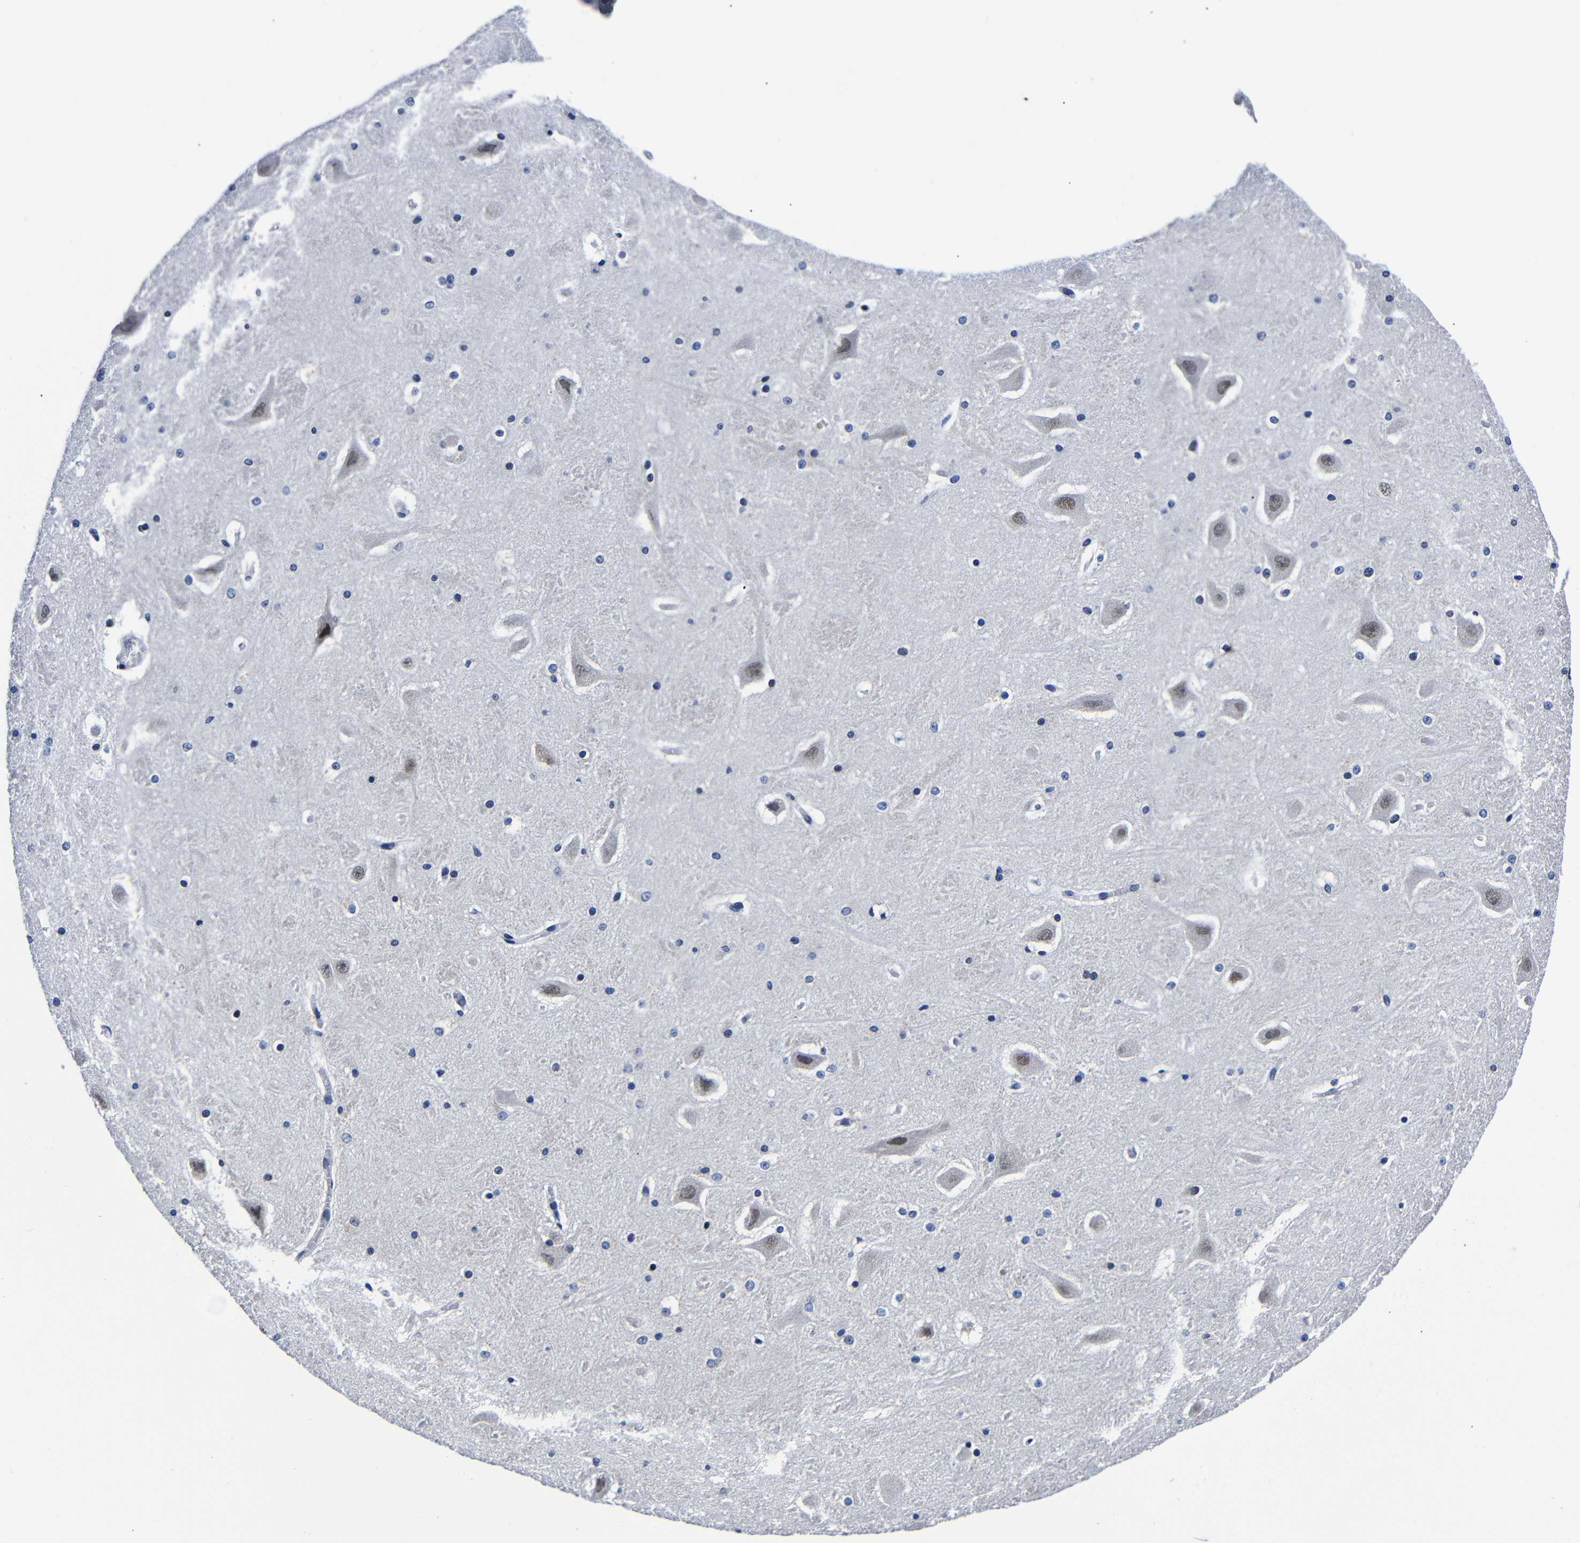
{"staining": {"intensity": "negative", "quantity": "none", "location": "none"}, "tissue": "hippocampus", "cell_type": "Glial cells", "image_type": "normal", "snomed": [{"axis": "morphology", "description": "Normal tissue, NOS"}, {"axis": "topography", "description": "Hippocampus"}], "caption": "High magnification brightfield microscopy of normal hippocampus stained with DAB (3,3'-diaminobenzidine) (brown) and counterstained with hematoxylin (blue): glial cells show no significant positivity.", "gene": "DEPP1", "patient": {"sex": "male", "age": 45}}